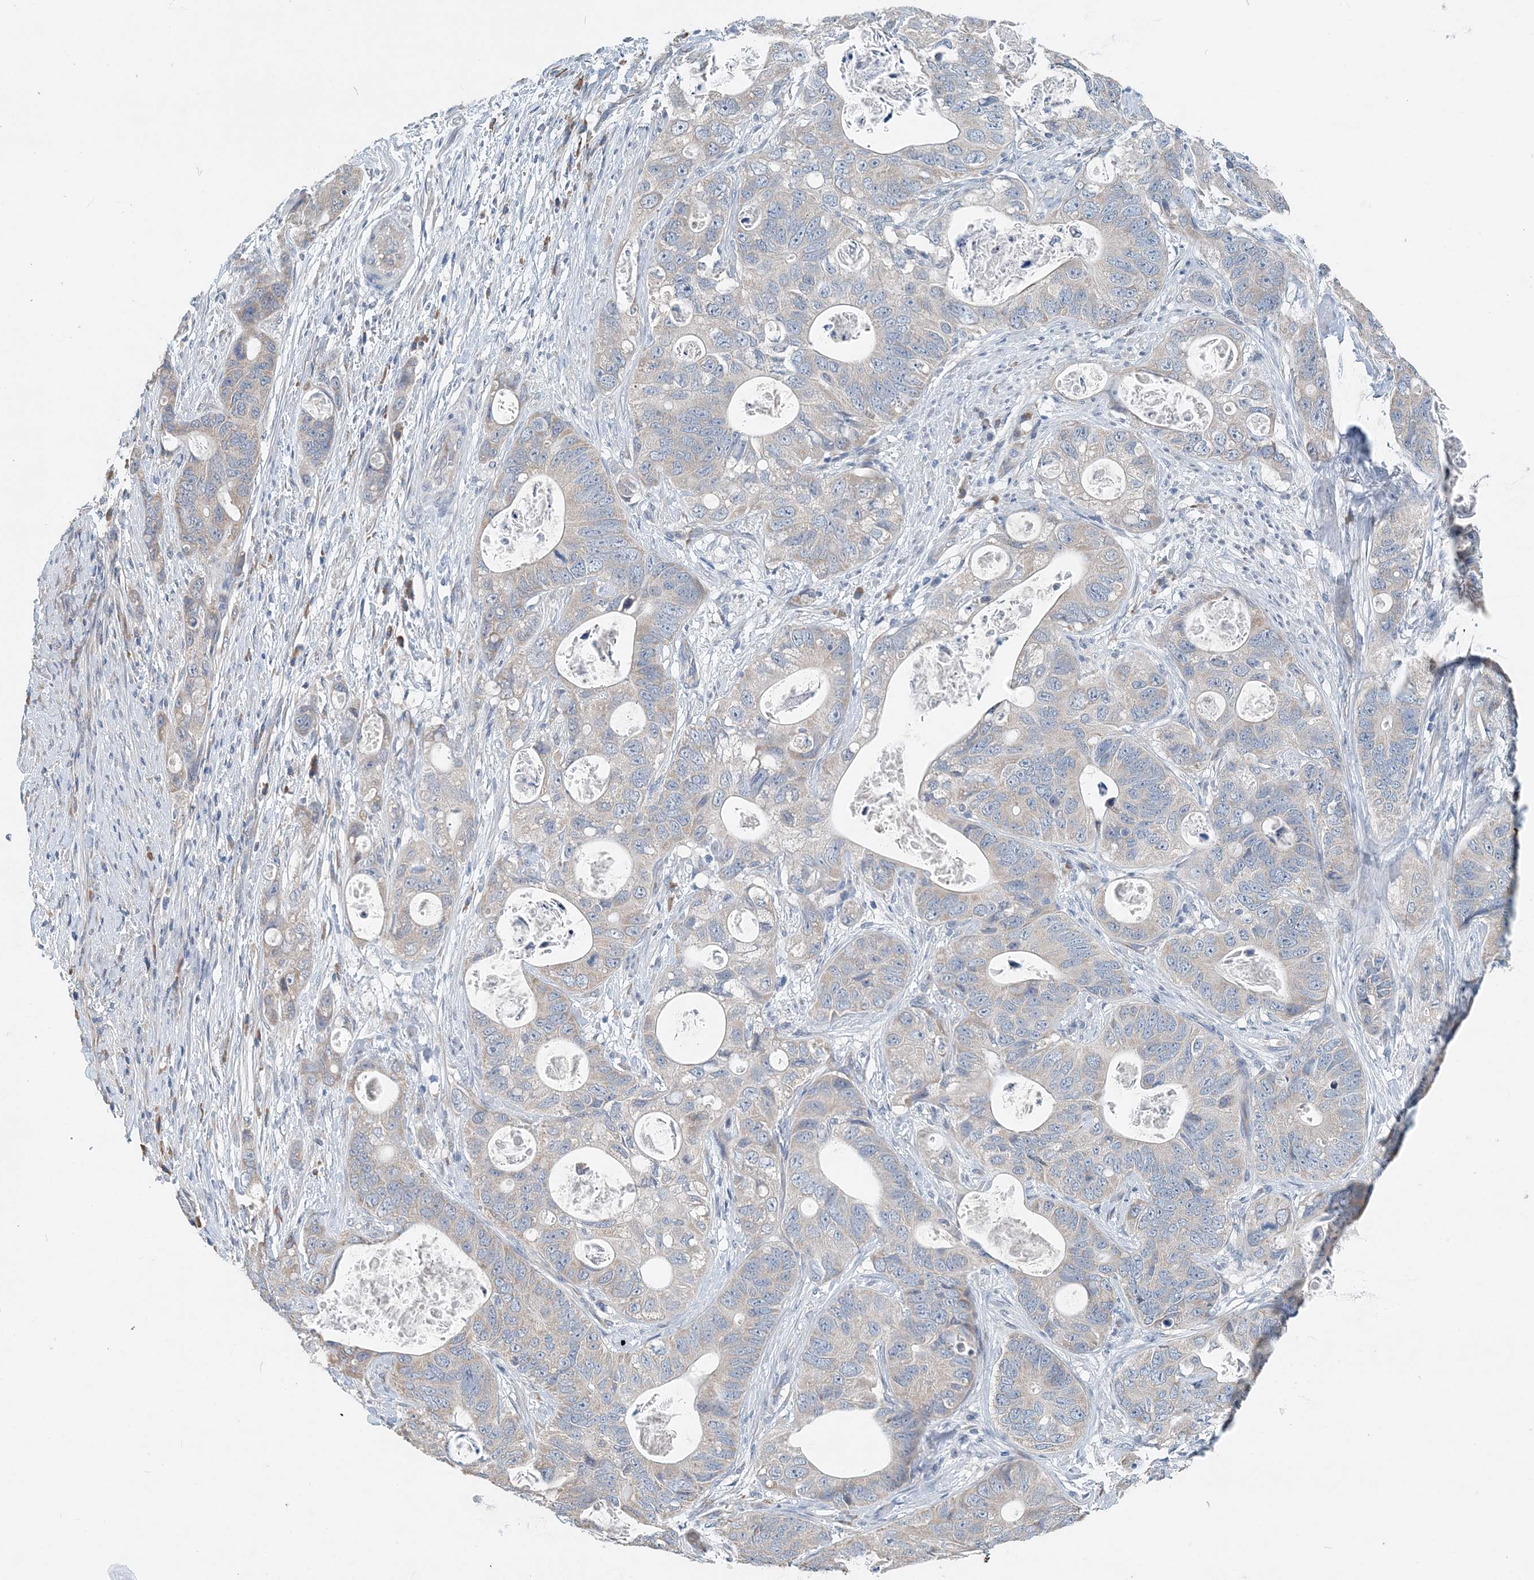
{"staining": {"intensity": "negative", "quantity": "none", "location": "none"}, "tissue": "stomach cancer", "cell_type": "Tumor cells", "image_type": "cancer", "snomed": [{"axis": "morphology", "description": "Adenocarcinoma, NOS"}, {"axis": "topography", "description": "Stomach"}], "caption": "Tumor cells show no significant staining in adenocarcinoma (stomach).", "gene": "EEF1A2", "patient": {"sex": "female", "age": 89}}